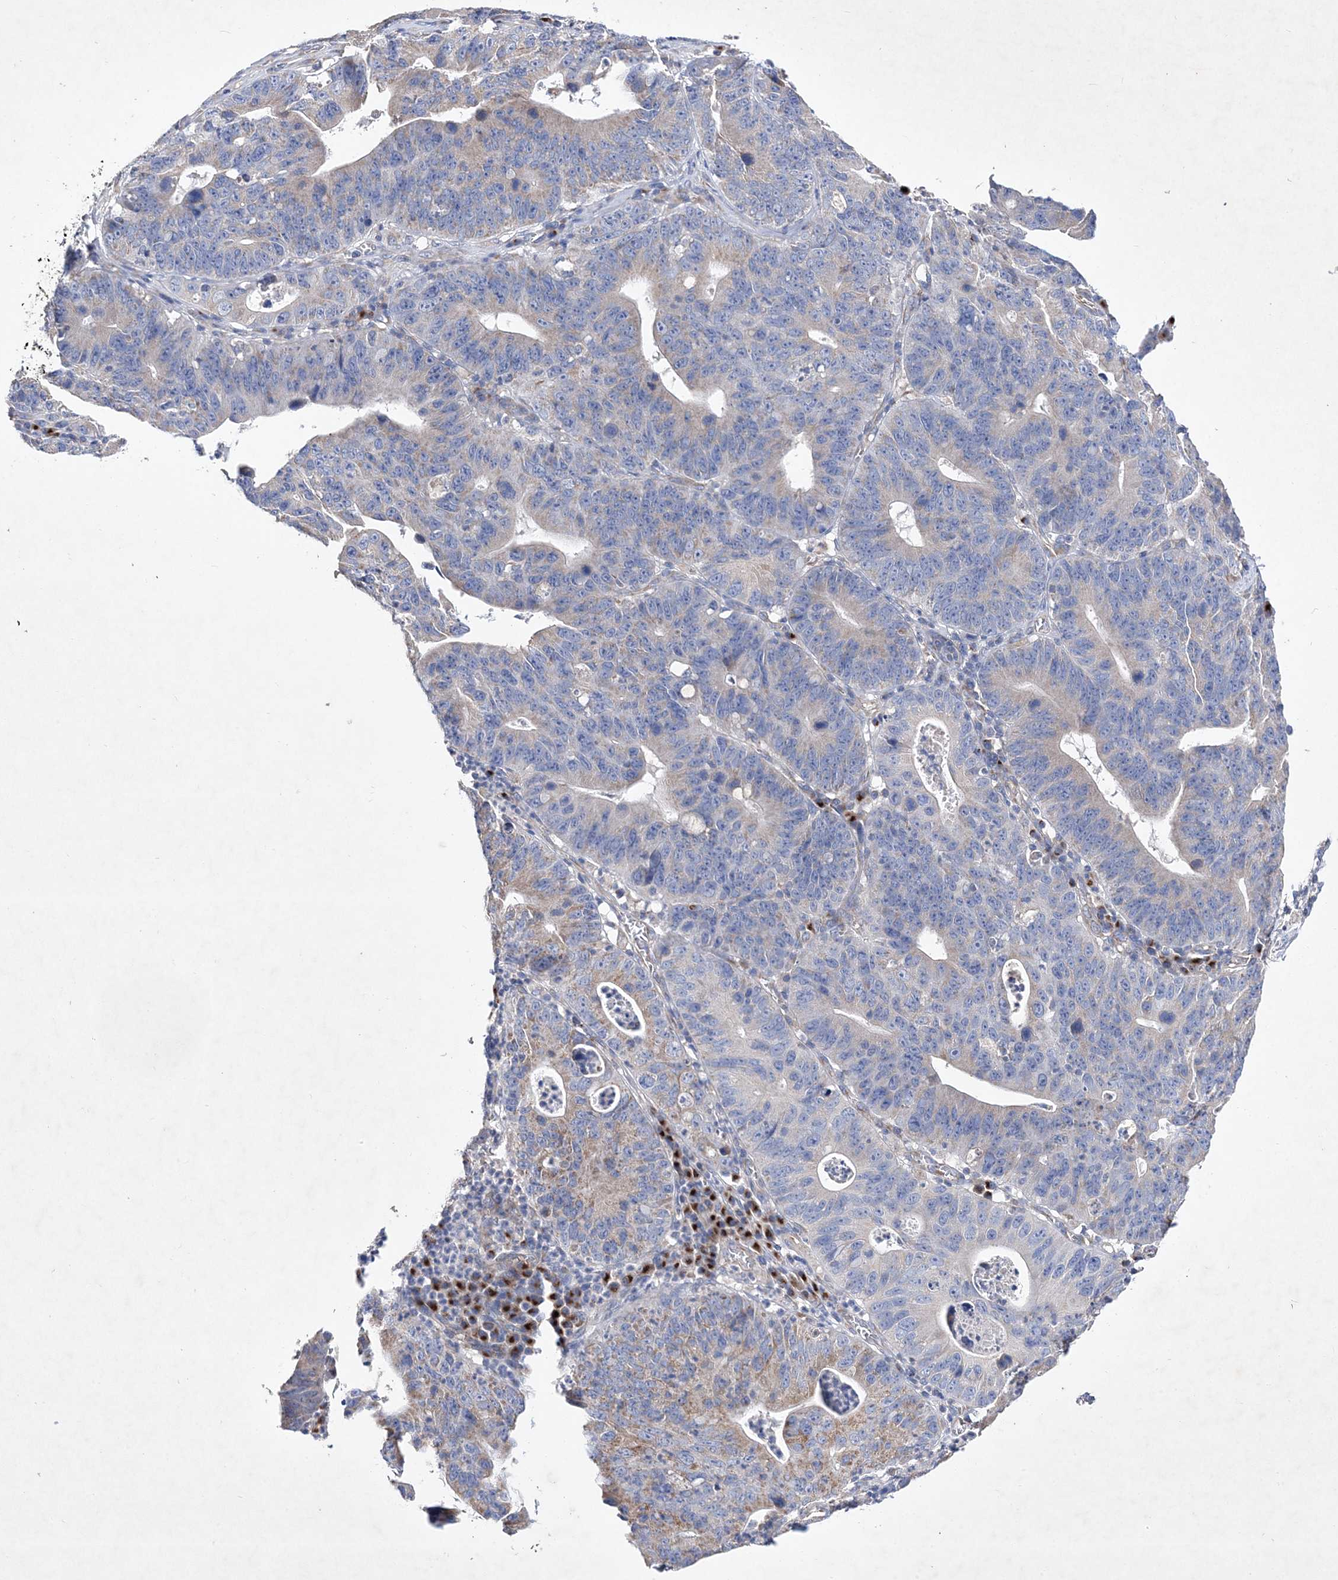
{"staining": {"intensity": "weak", "quantity": "<25%", "location": "cytoplasmic/membranous"}, "tissue": "stomach cancer", "cell_type": "Tumor cells", "image_type": "cancer", "snomed": [{"axis": "morphology", "description": "Adenocarcinoma, NOS"}, {"axis": "topography", "description": "Stomach"}], "caption": "DAB immunohistochemical staining of human stomach adenocarcinoma demonstrates no significant staining in tumor cells.", "gene": "METTL8", "patient": {"sex": "male", "age": 59}}